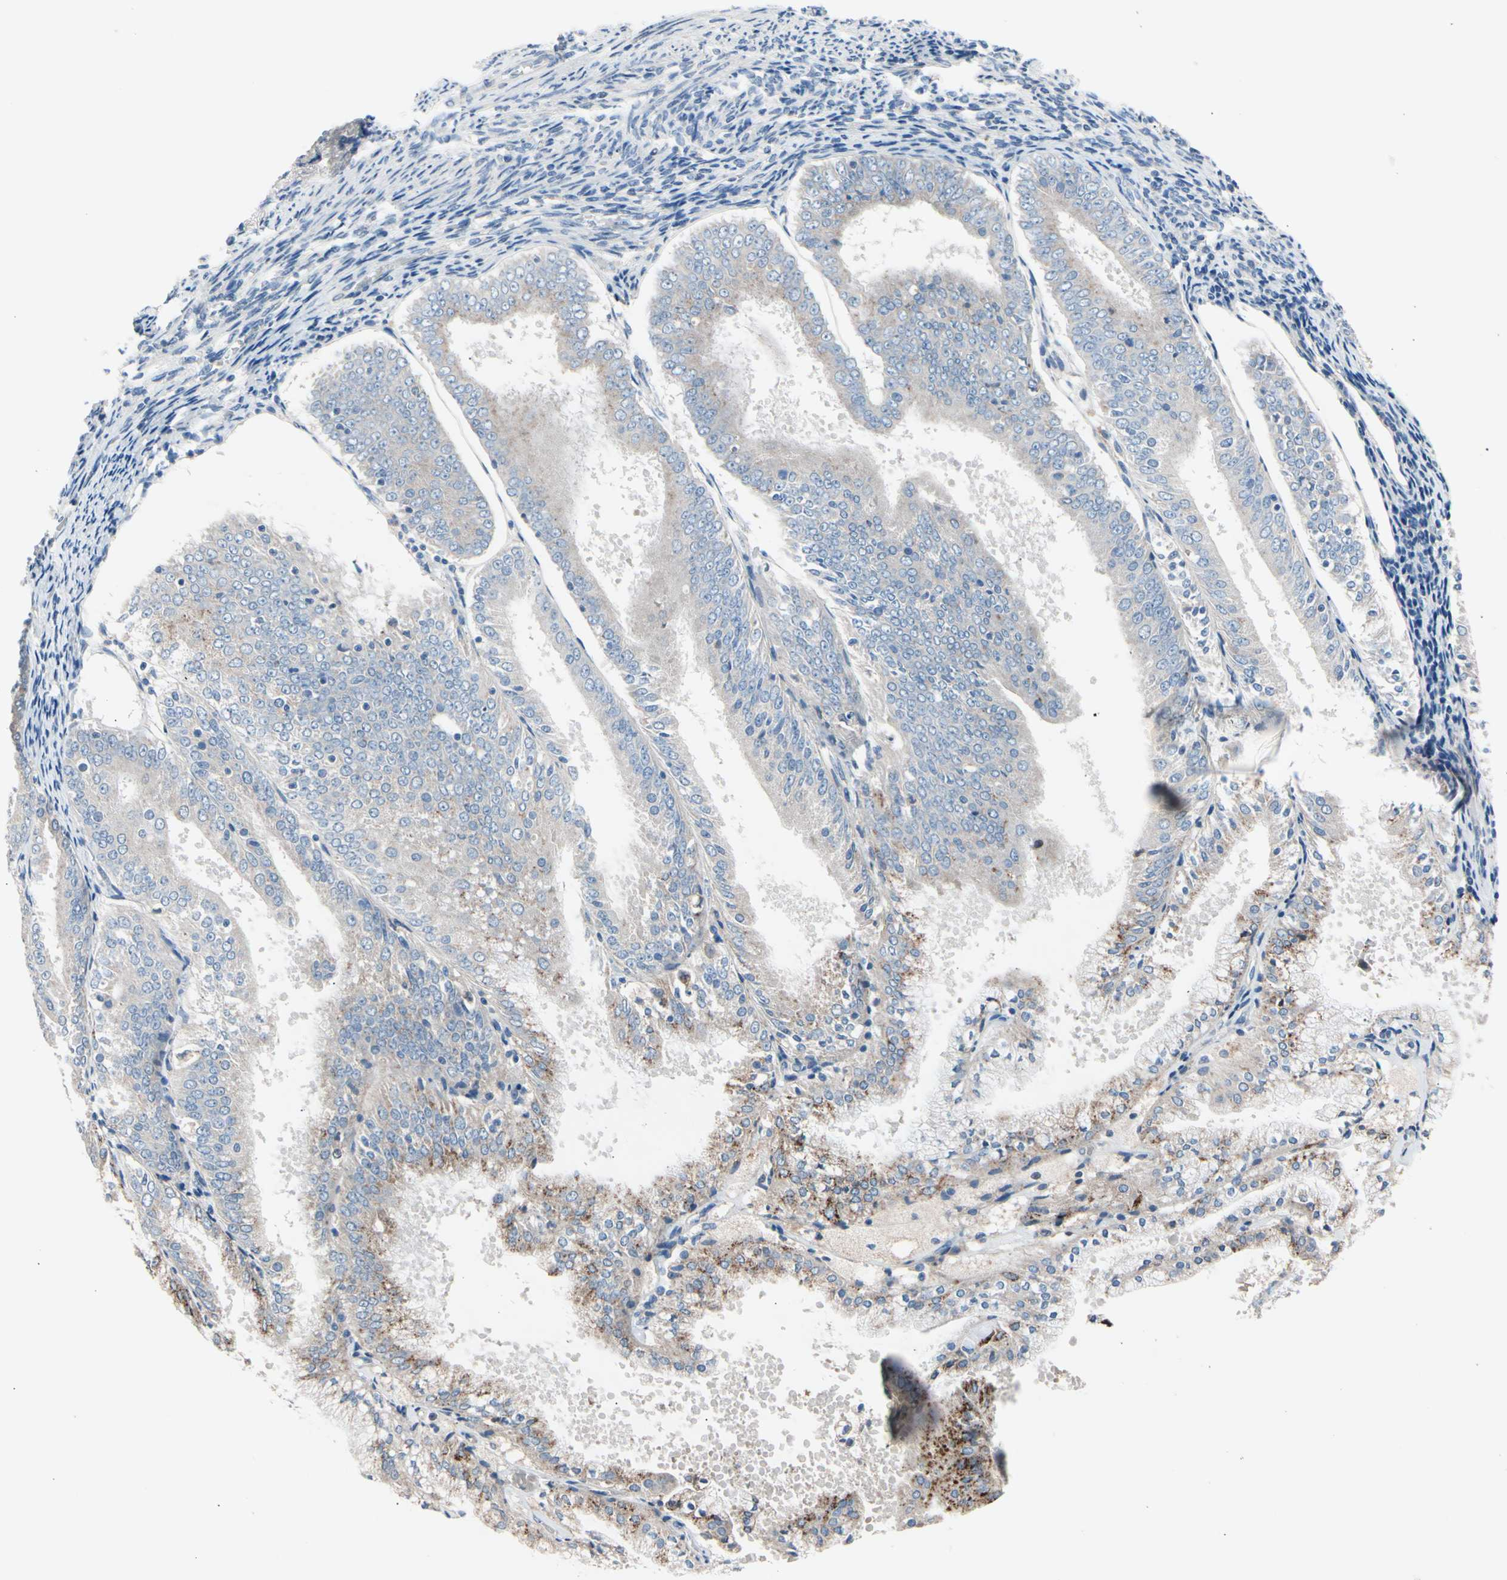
{"staining": {"intensity": "weak", "quantity": "25%-75%", "location": "cytoplasmic/membranous"}, "tissue": "endometrial cancer", "cell_type": "Tumor cells", "image_type": "cancer", "snomed": [{"axis": "morphology", "description": "Adenocarcinoma, NOS"}, {"axis": "topography", "description": "Endometrium"}], "caption": "This micrograph displays endometrial cancer stained with immunohistochemistry to label a protein in brown. The cytoplasmic/membranous of tumor cells show weak positivity for the protein. Nuclei are counter-stained blue.", "gene": "CASQ1", "patient": {"sex": "female", "age": 63}}